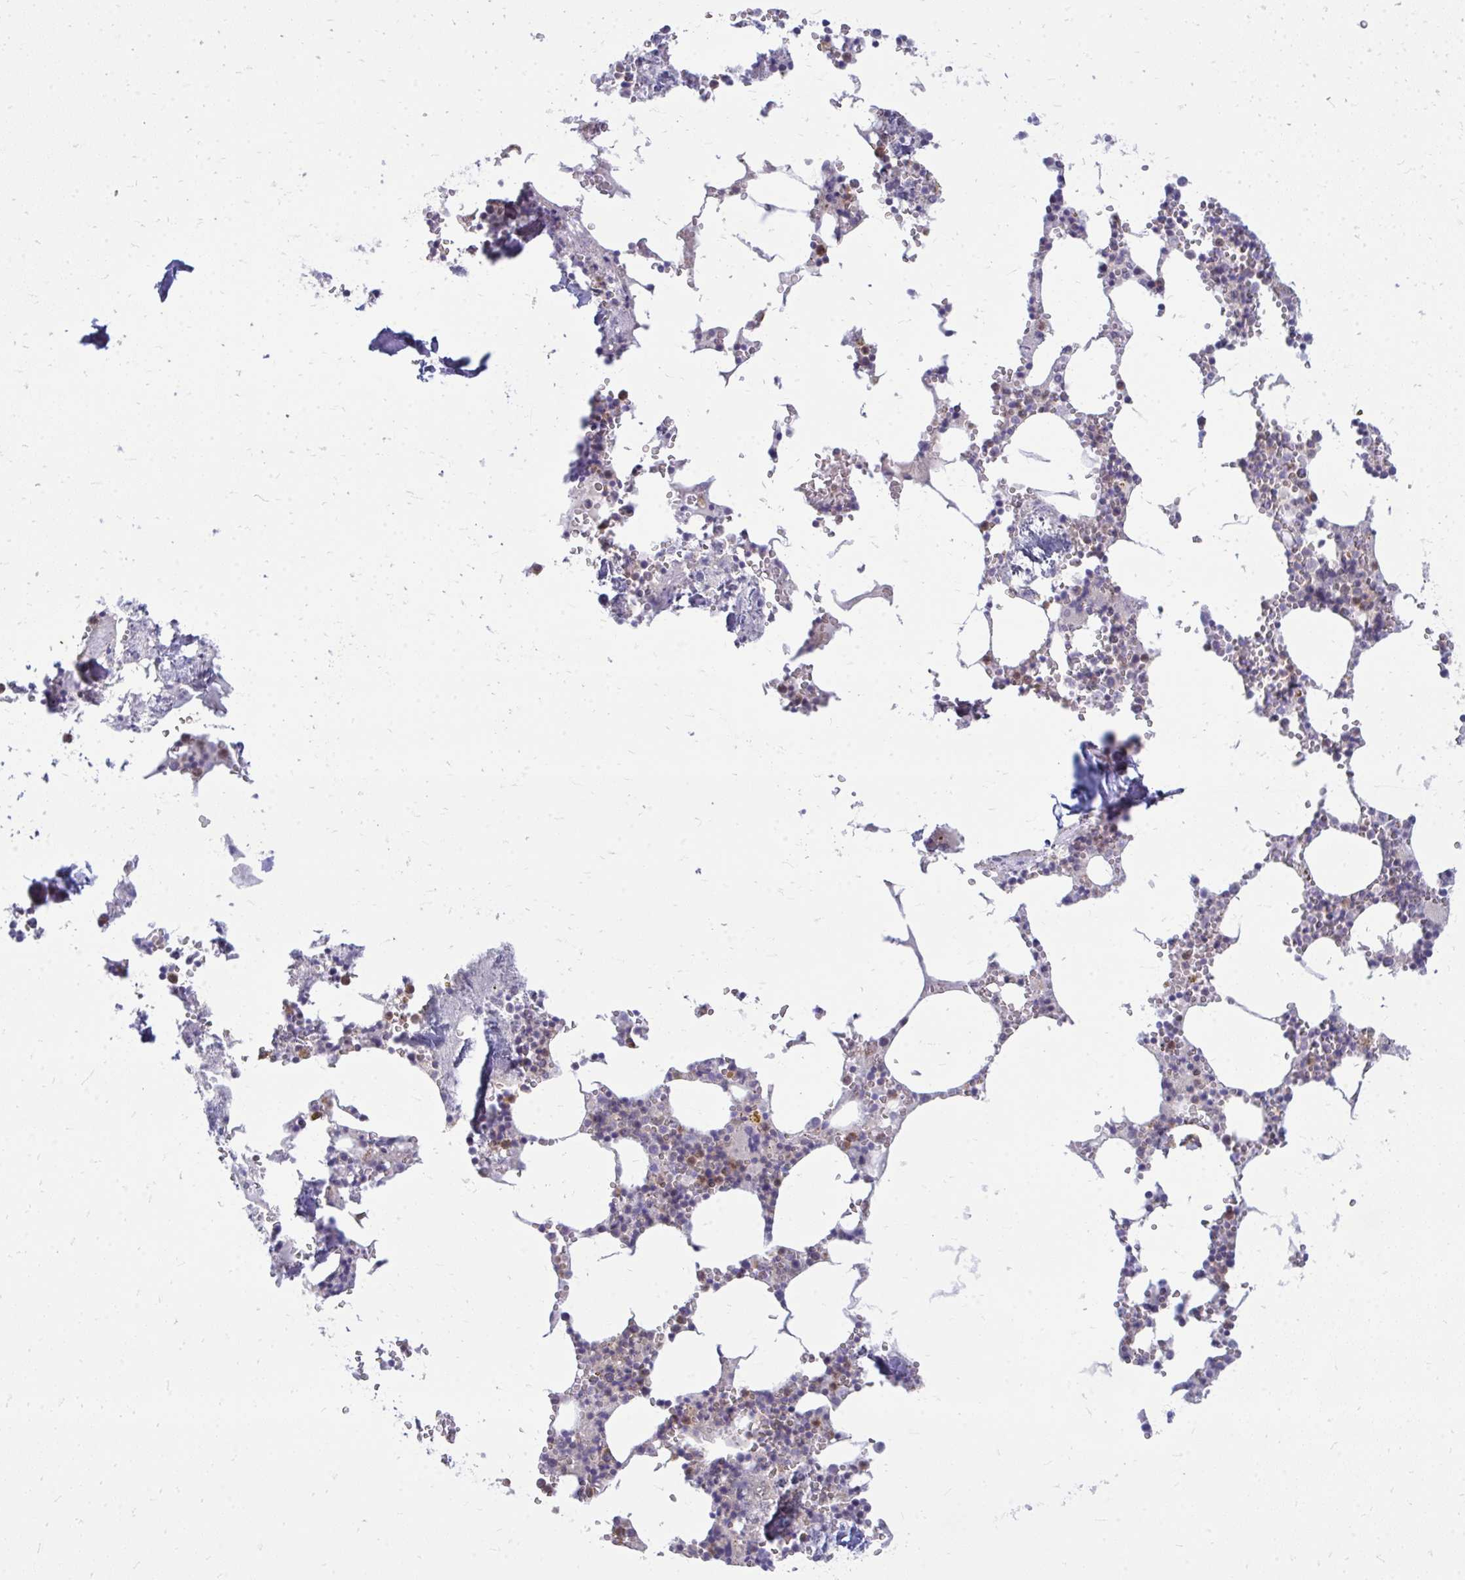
{"staining": {"intensity": "moderate", "quantity": "25%-75%", "location": "cytoplasmic/membranous"}, "tissue": "bone marrow", "cell_type": "Hematopoietic cells", "image_type": "normal", "snomed": [{"axis": "morphology", "description": "Normal tissue, NOS"}, {"axis": "topography", "description": "Bone marrow"}], "caption": "Moderate cytoplasmic/membranous positivity is present in approximately 25%-75% of hematopoietic cells in normal bone marrow.", "gene": "ASAP1", "patient": {"sex": "male", "age": 54}}